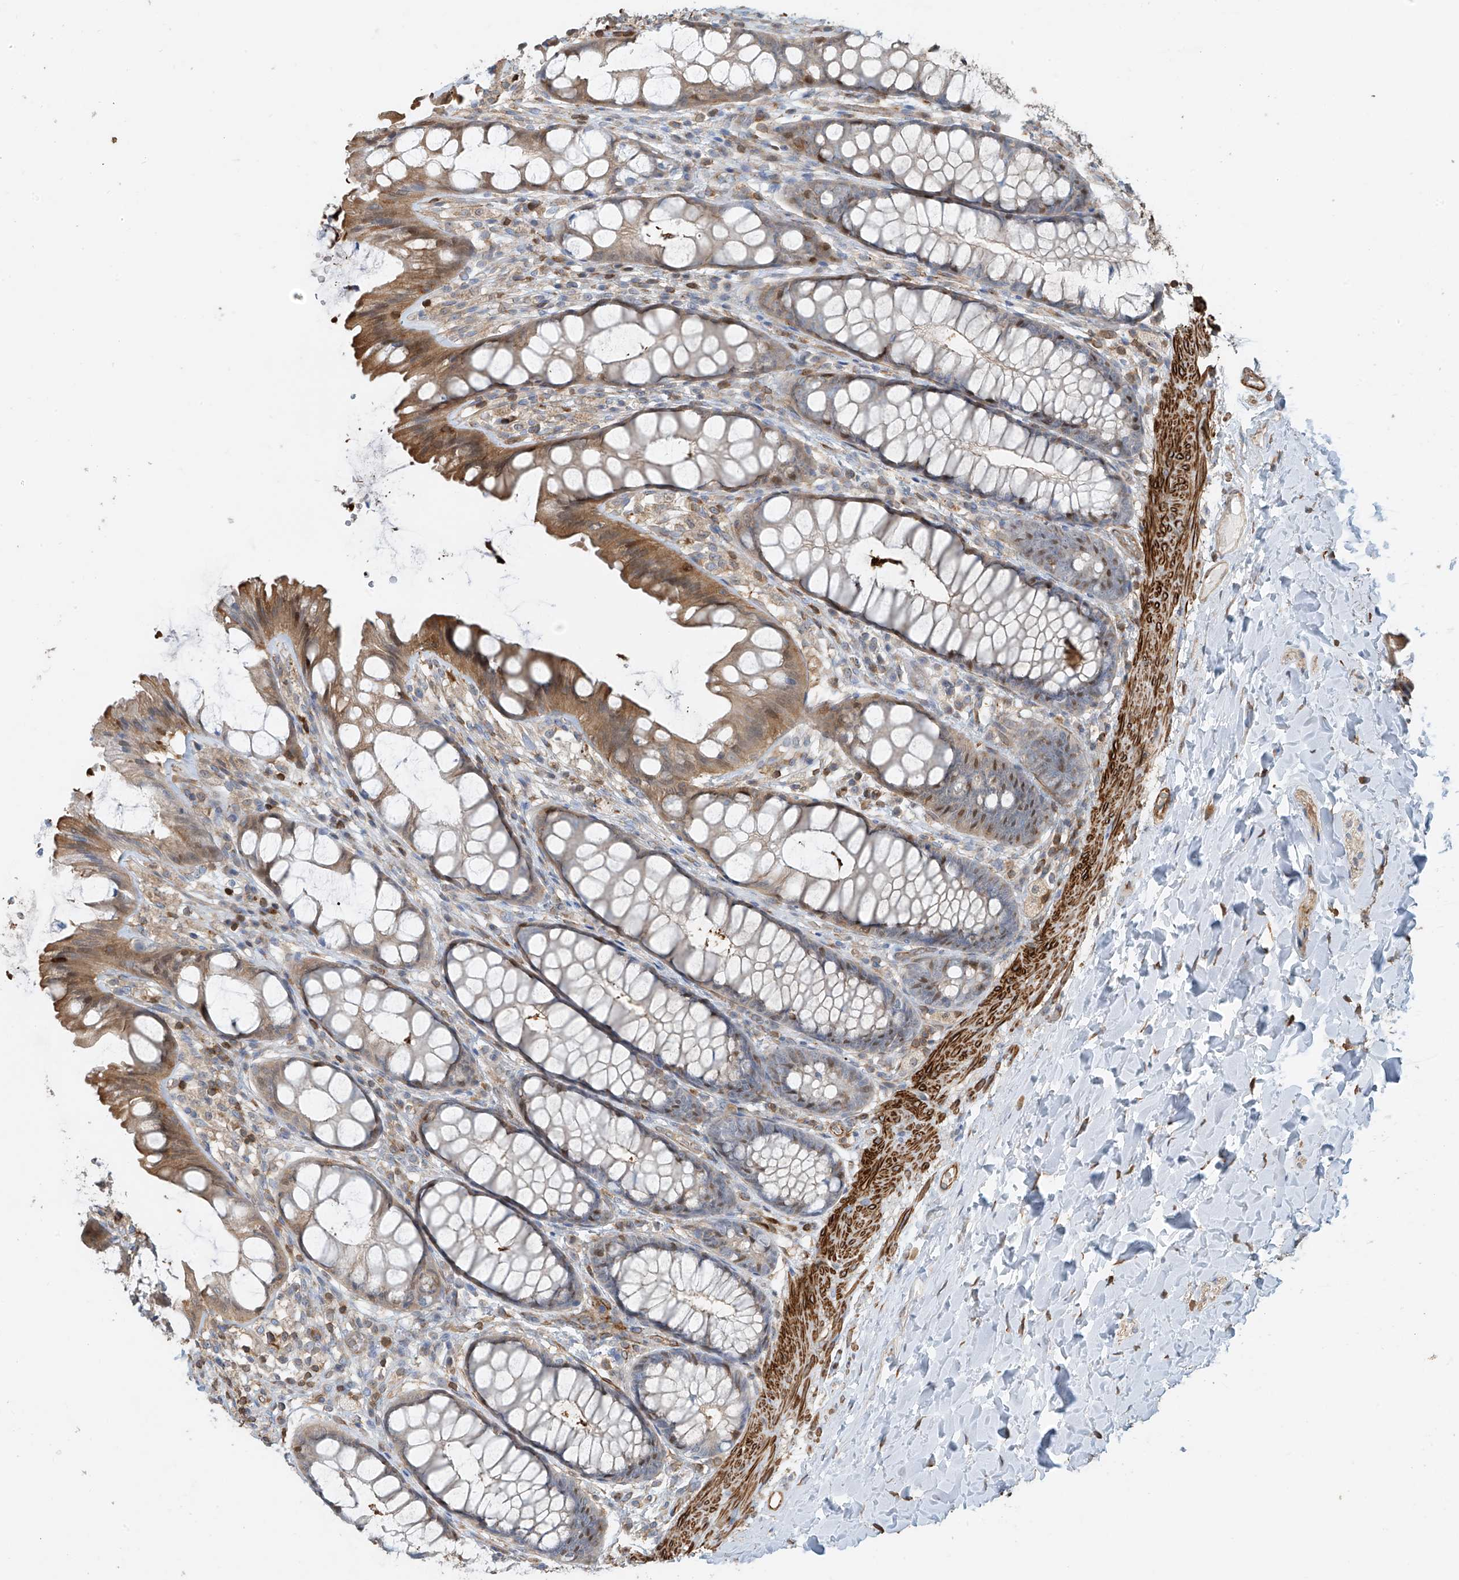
{"staining": {"intensity": "negative", "quantity": "none", "location": "none"}, "tissue": "colon", "cell_type": "Endothelial cells", "image_type": "normal", "snomed": [{"axis": "morphology", "description": "Normal tissue, NOS"}, {"axis": "topography", "description": "Colon"}], "caption": "IHC micrograph of unremarkable human colon stained for a protein (brown), which shows no expression in endothelial cells. (DAB immunohistochemistry, high magnification).", "gene": "SH3BGRL3", "patient": {"sex": "male", "age": 47}}